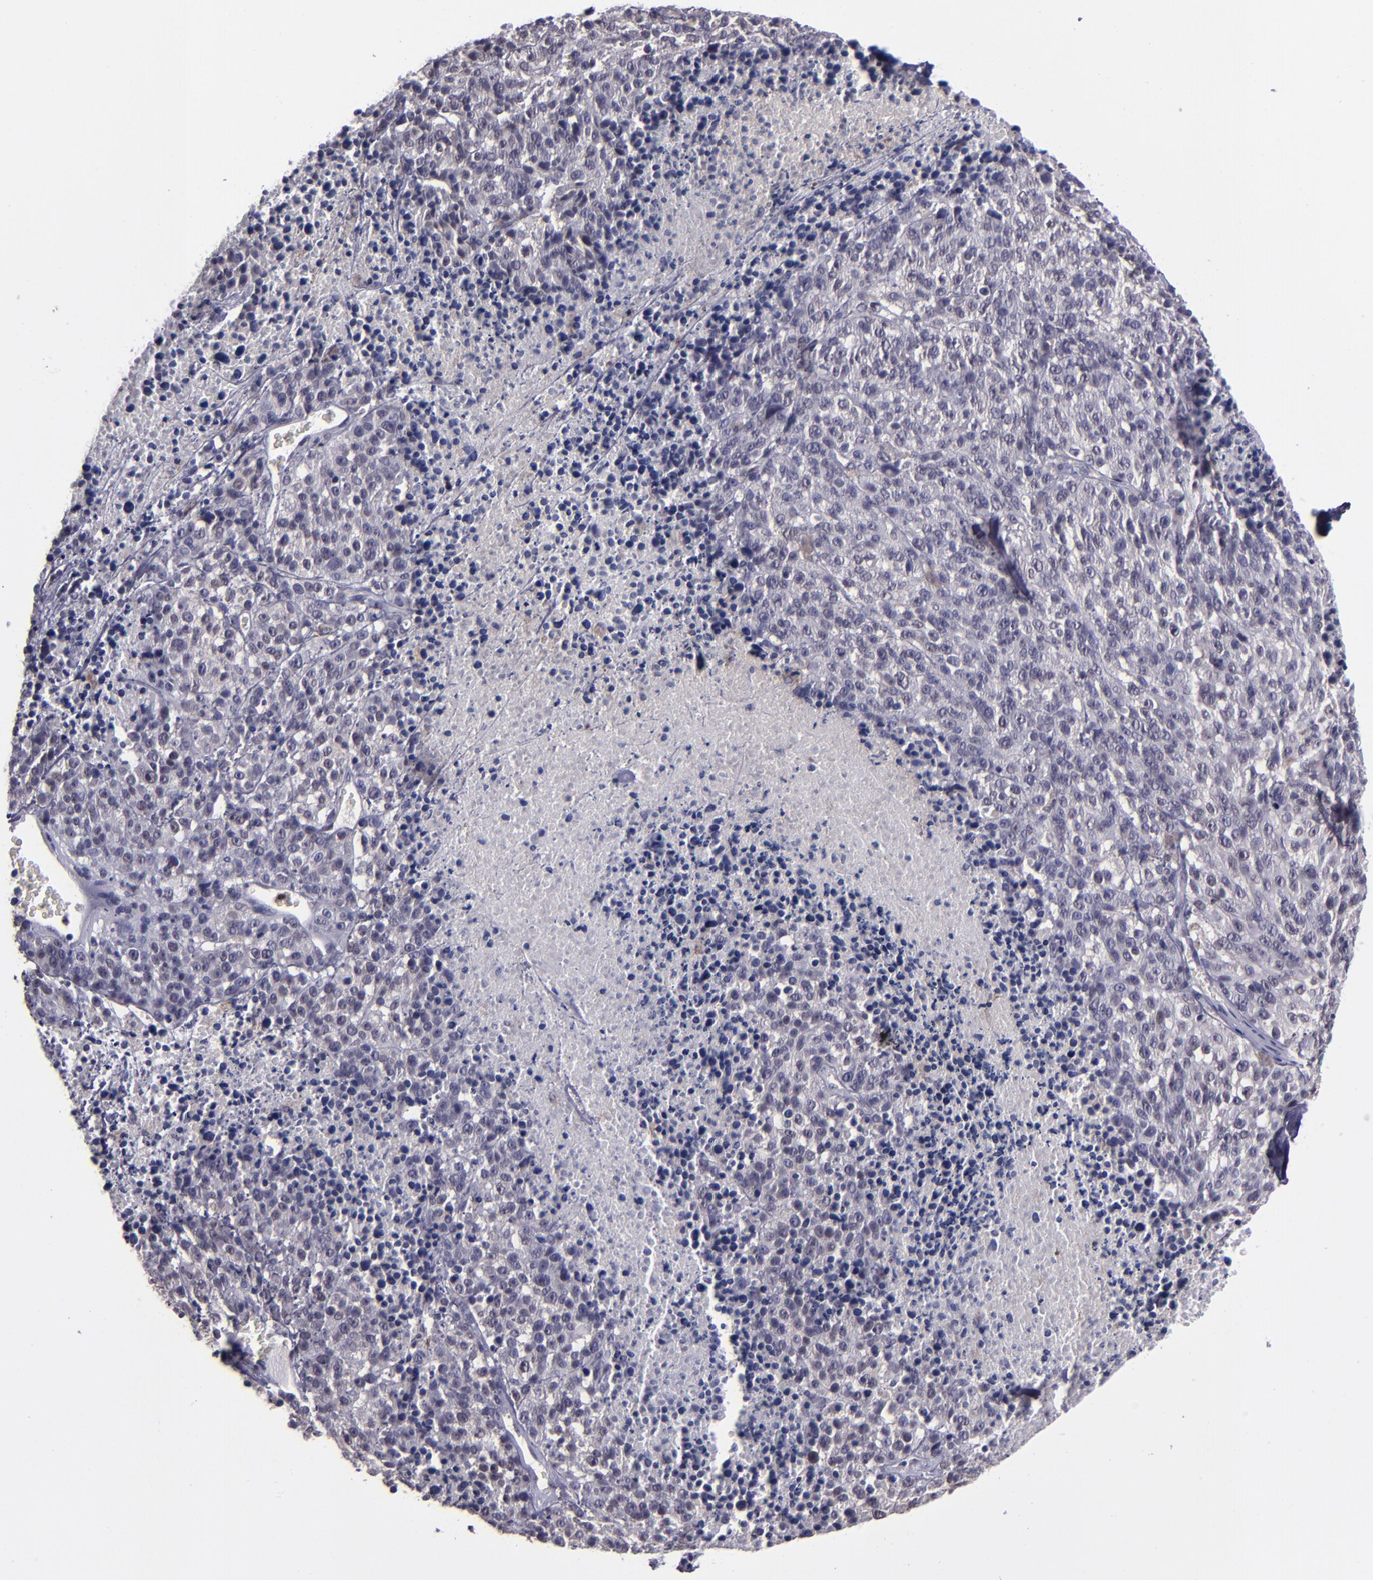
{"staining": {"intensity": "negative", "quantity": "none", "location": "none"}, "tissue": "melanoma", "cell_type": "Tumor cells", "image_type": "cancer", "snomed": [{"axis": "morphology", "description": "Malignant melanoma, Metastatic site"}, {"axis": "topography", "description": "Cerebral cortex"}], "caption": "This image is of malignant melanoma (metastatic site) stained with immunohistochemistry (IHC) to label a protein in brown with the nuclei are counter-stained blue. There is no staining in tumor cells.", "gene": "CEBPE", "patient": {"sex": "female", "age": 52}}